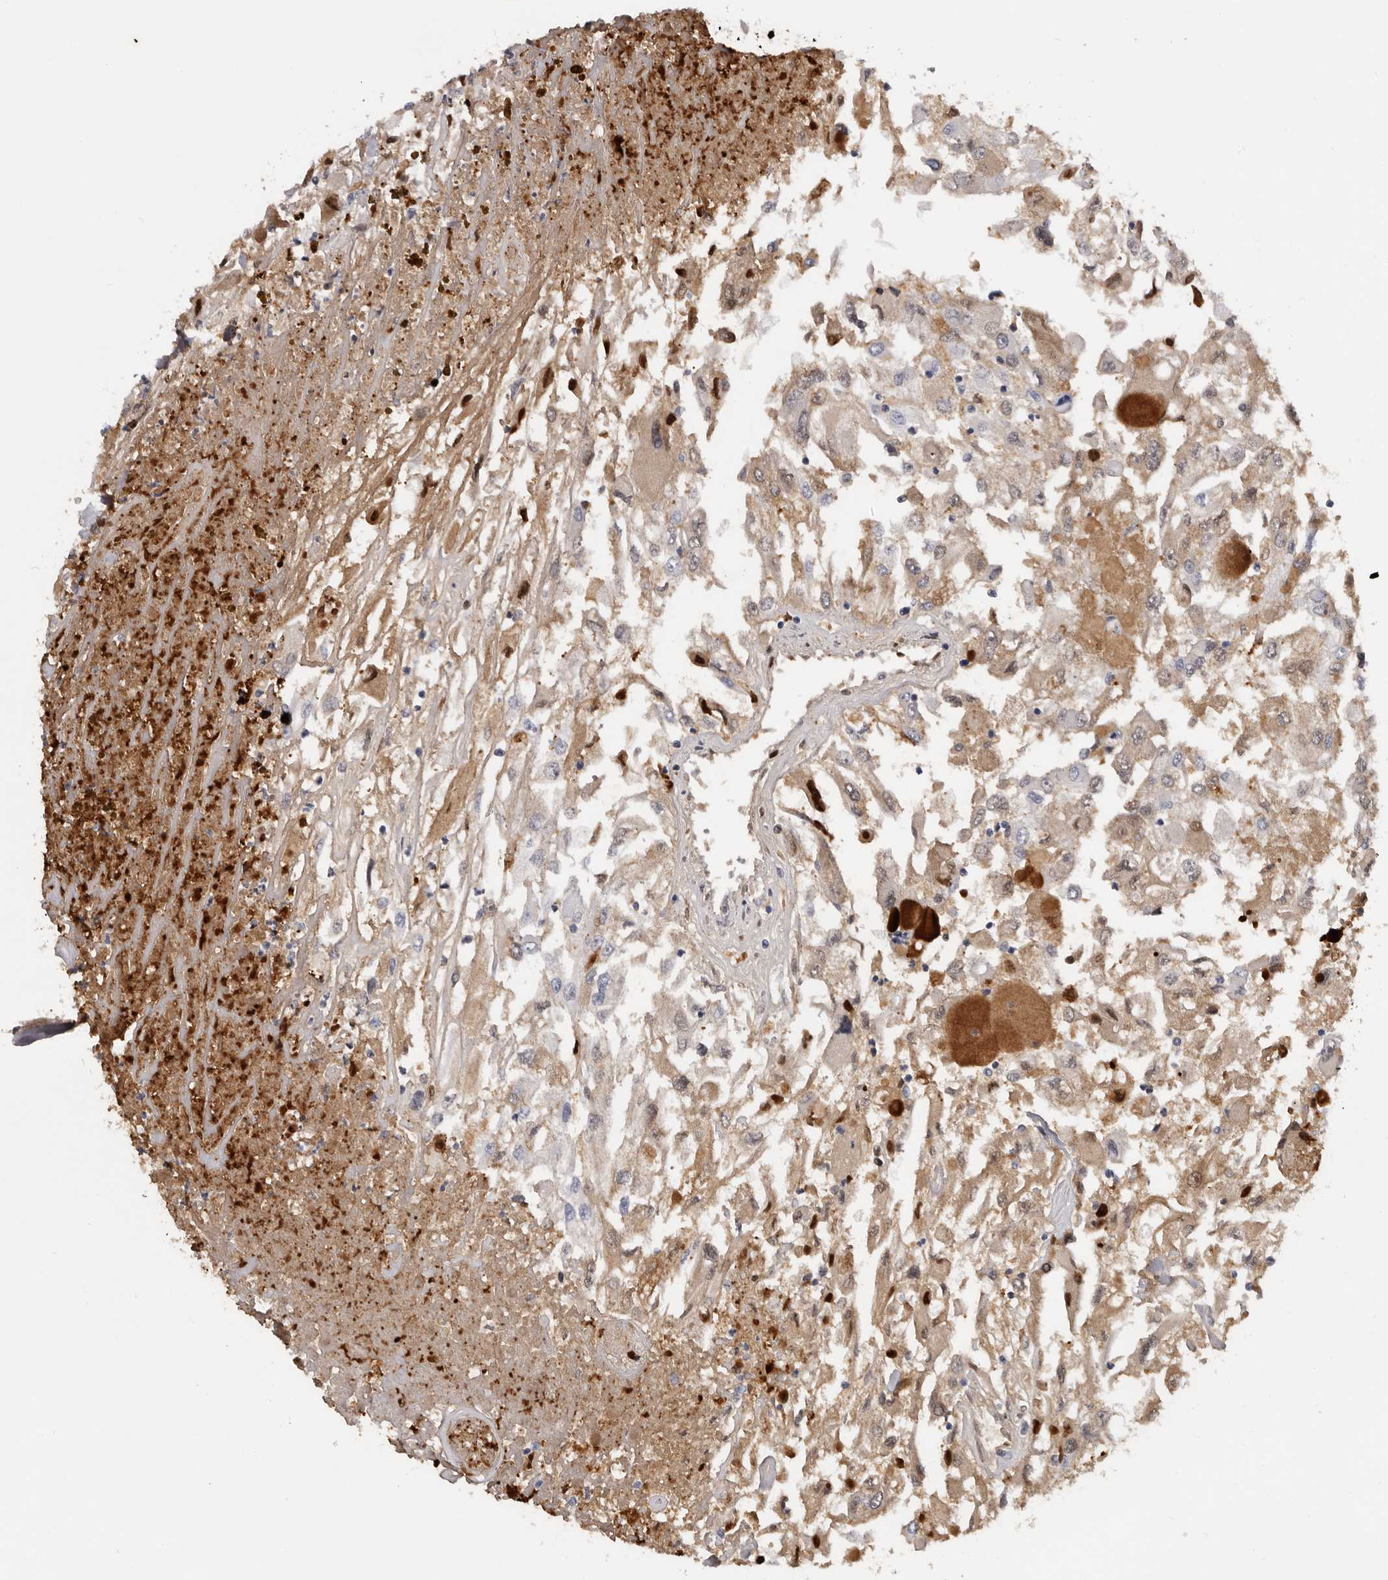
{"staining": {"intensity": "moderate", "quantity": "25%-75%", "location": "cytoplasmic/membranous"}, "tissue": "renal cancer", "cell_type": "Tumor cells", "image_type": "cancer", "snomed": [{"axis": "morphology", "description": "Adenocarcinoma, NOS"}, {"axis": "topography", "description": "Kidney"}], "caption": "Renal cancer (adenocarcinoma) was stained to show a protein in brown. There is medium levels of moderate cytoplasmic/membranous staining in about 25%-75% of tumor cells.", "gene": "KLHL38", "patient": {"sex": "female", "age": 52}}